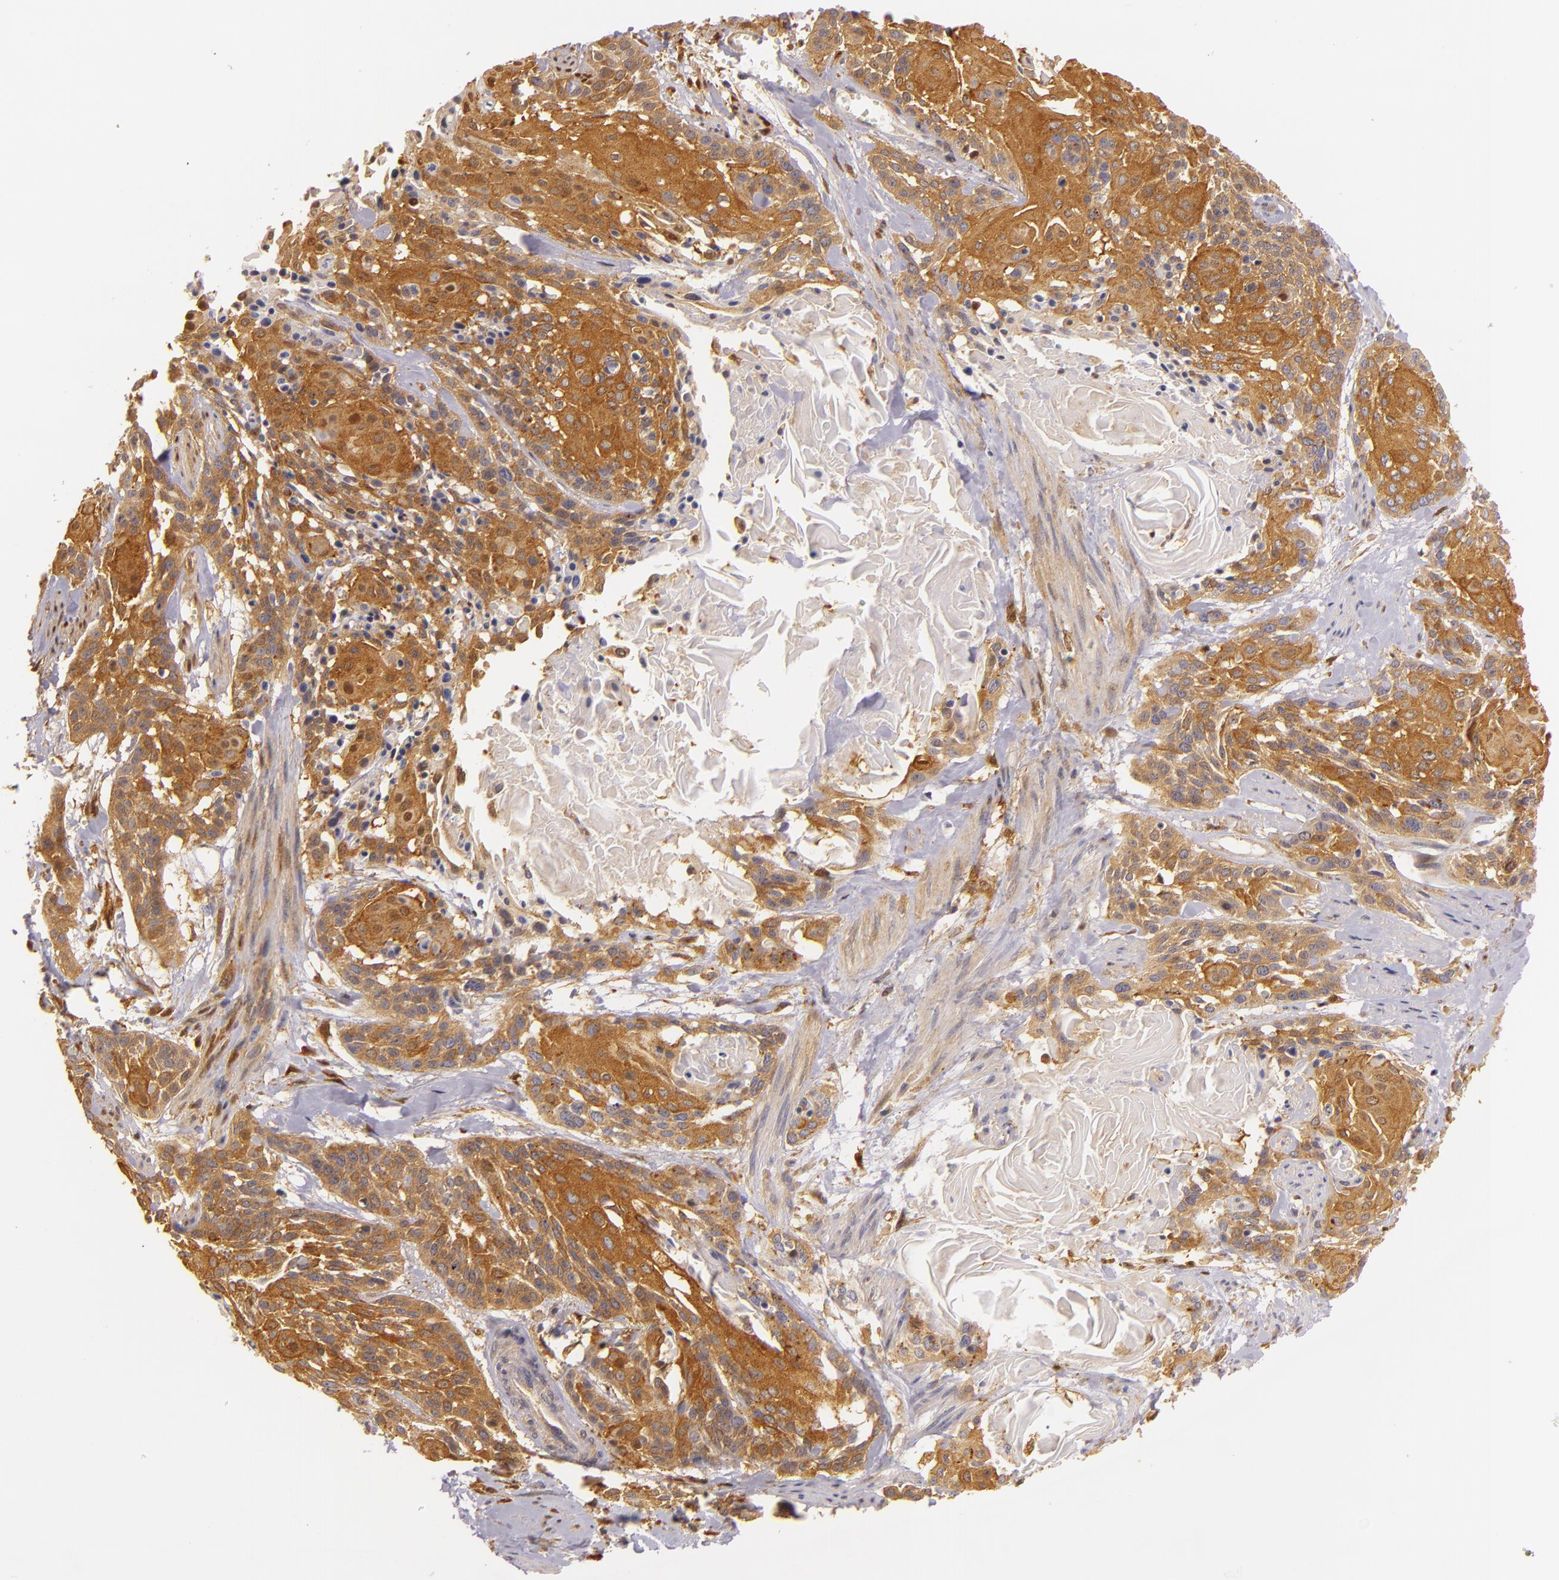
{"staining": {"intensity": "strong", "quantity": ">75%", "location": "cytoplasmic/membranous"}, "tissue": "cervical cancer", "cell_type": "Tumor cells", "image_type": "cancer", "snomed": [{"axis": "morphology", "description": "Squamous cell carcinoma, NOS"}, {"axis": "topography", "description": "Cervix"}], "caption": "IHC micrograph of neoplastic tissue: human cervical cancer (squamous cell carcinoma) stained using immunohistochemistry demonstrates high levels of strong protein expression localized specifically in the cytoplasmic/membranous of tumor cells, appearing as a cytoplasmic/membranous brown color.", "gene": "TOM1", "patient": {"sex": "female", "age": 57}}